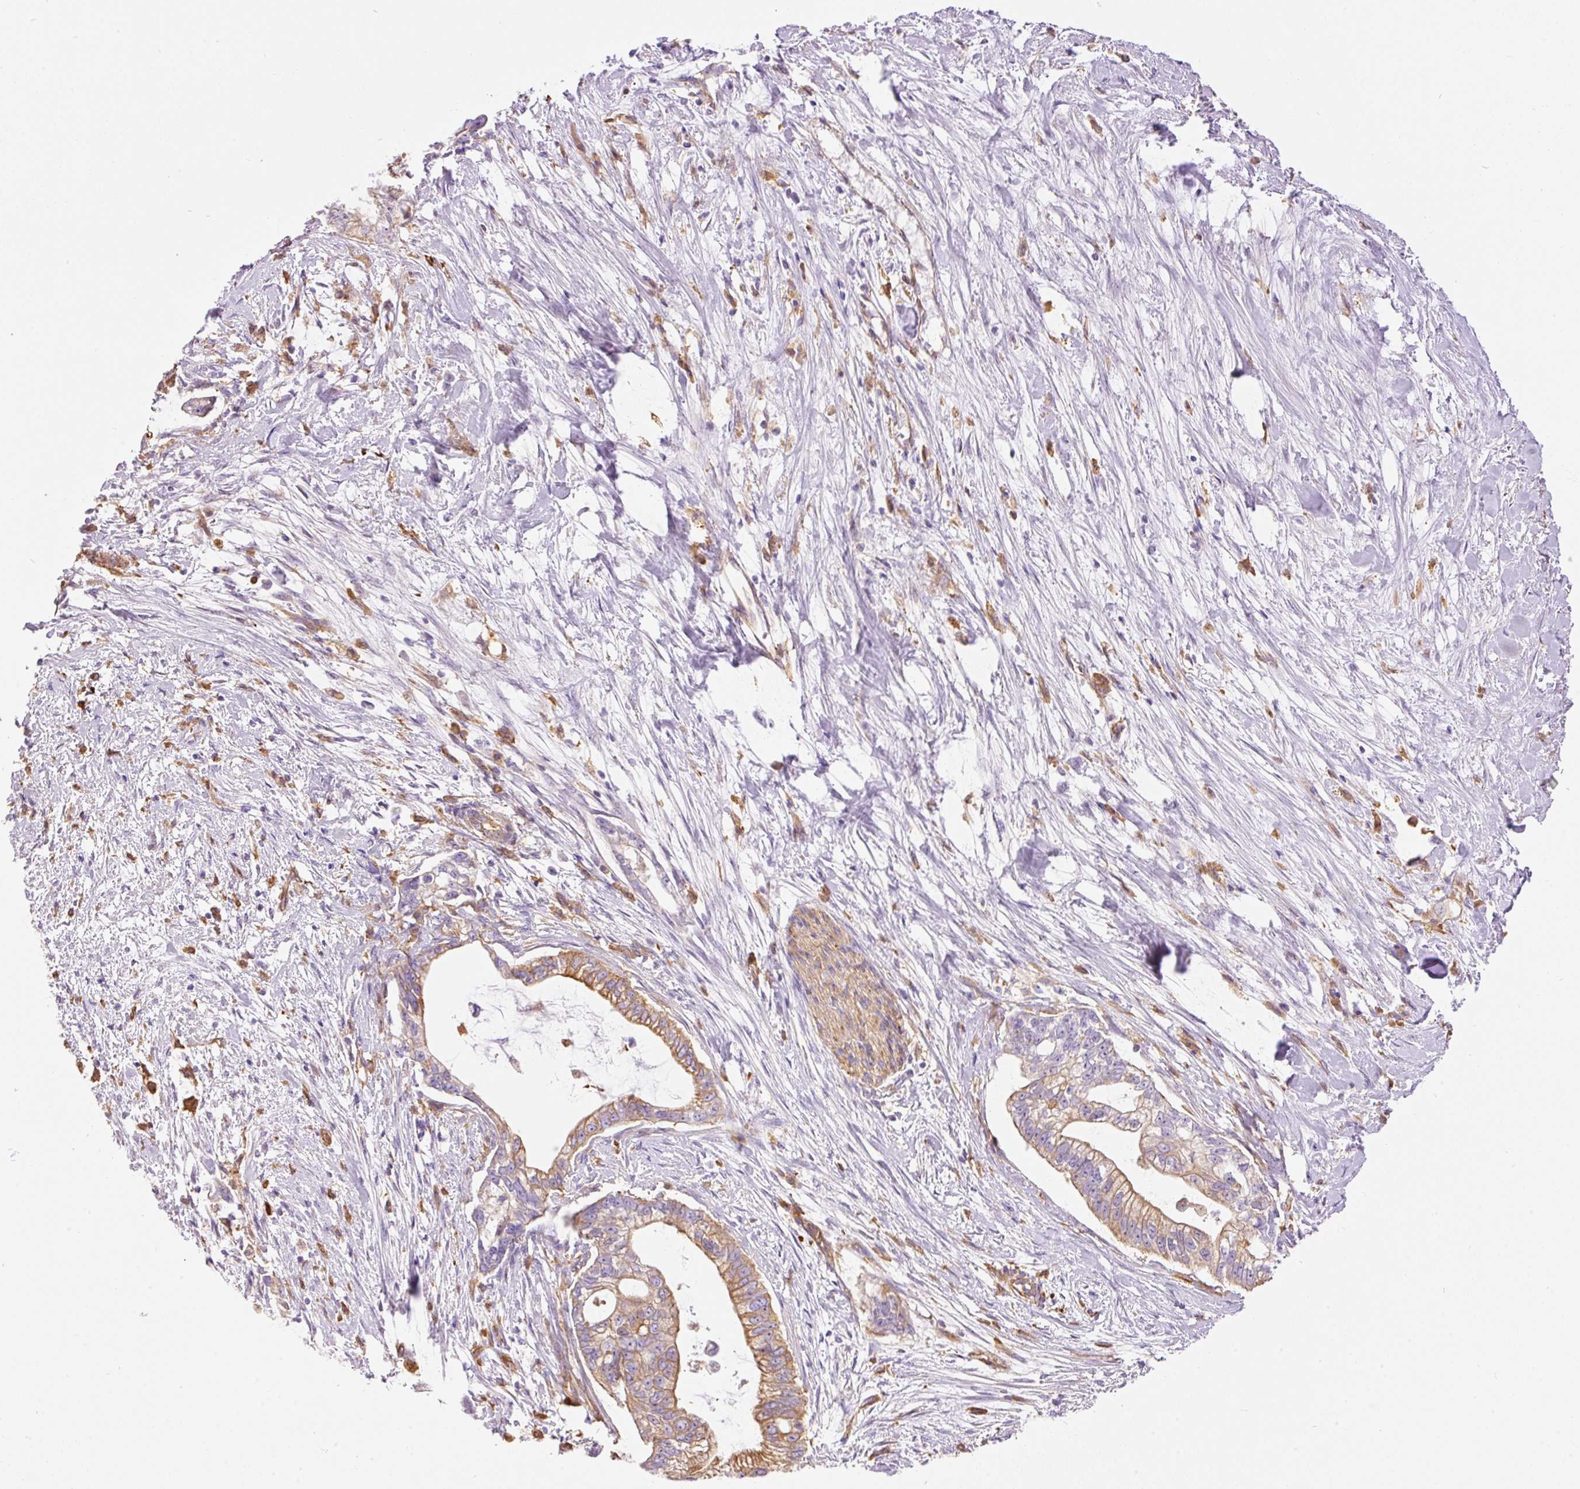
{"staining": {"intensity": "moderate", "quantity": "<25%", "location": "cytoplasmic/membranous"}, "tissue": "pancreatic cancer", "cell_type": "Tumor cells", "image_type": "cancer", "snomed": [{"axis": "morphology", "description": "Adenocarcinoma, NOS"}, {"axis": "topography", "description": "Pancreas"}], "caption": "There is low levels of moderate cytoplasmic/membranous staining in tumor cells of pancreatic adenocarcinoma, as demonstrated by immunohistochemical staining (brown color).", "gene": "IL10RB", "patient": {"sex": "male", "age": 70}}